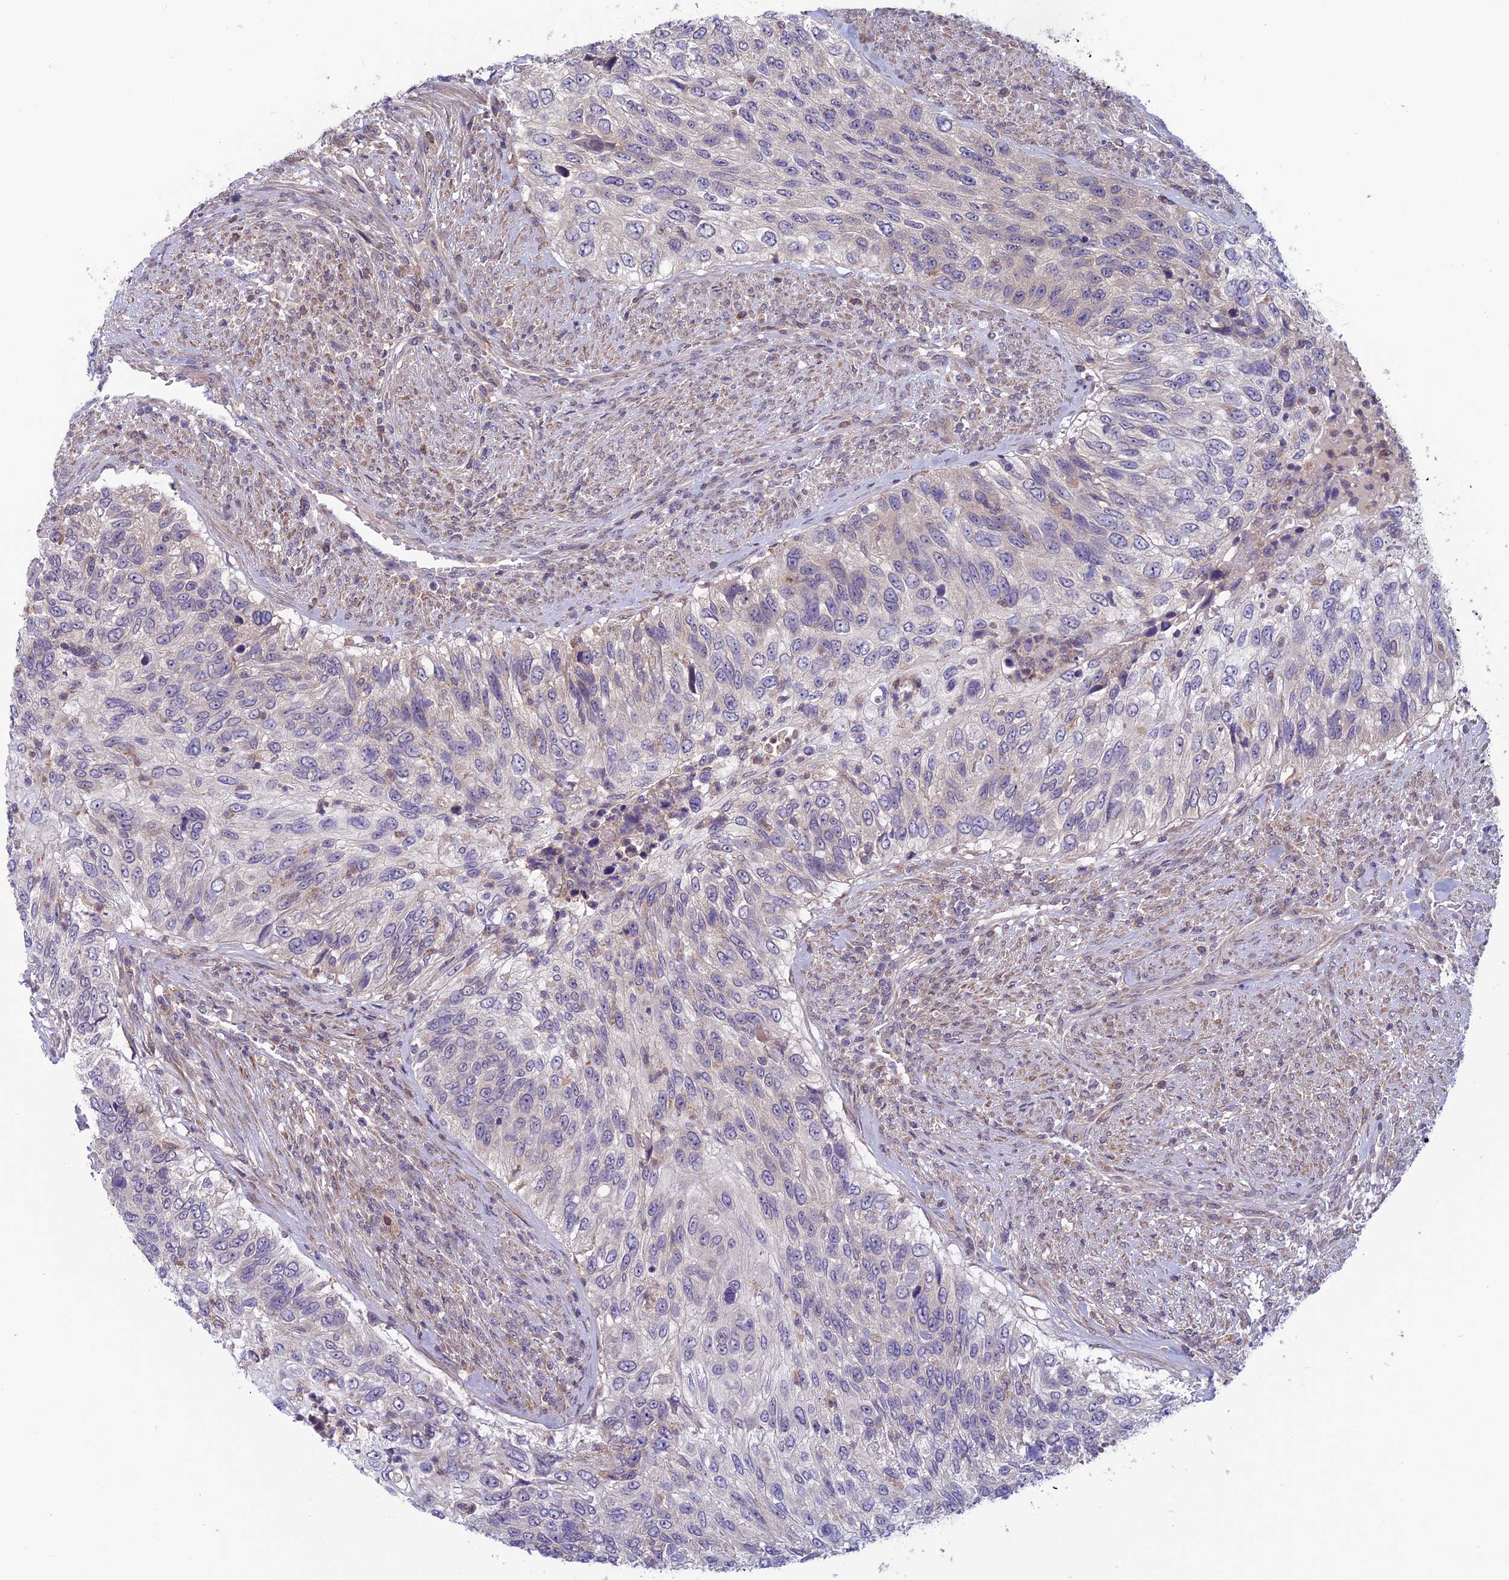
{"staining": {"intensity": "negative", "quantity": "none", "location": "none"}, "tissue": "urothelial cancer", "cell_type": "Tumor cells", "image_type": "cancer", "snomed": [{"axis": "morphology", "description": "Urothelial carcinoma, High grade"}, {"axis": "topography", "description": "Urinary bladder"}], "caption": "DAB immunohistochemical staining of human urothelial carcinoma (high-grade) displays no significant staining in tumor cells.", "gene": "MAST2", "patient": {"sex": "female", "age": 60}}